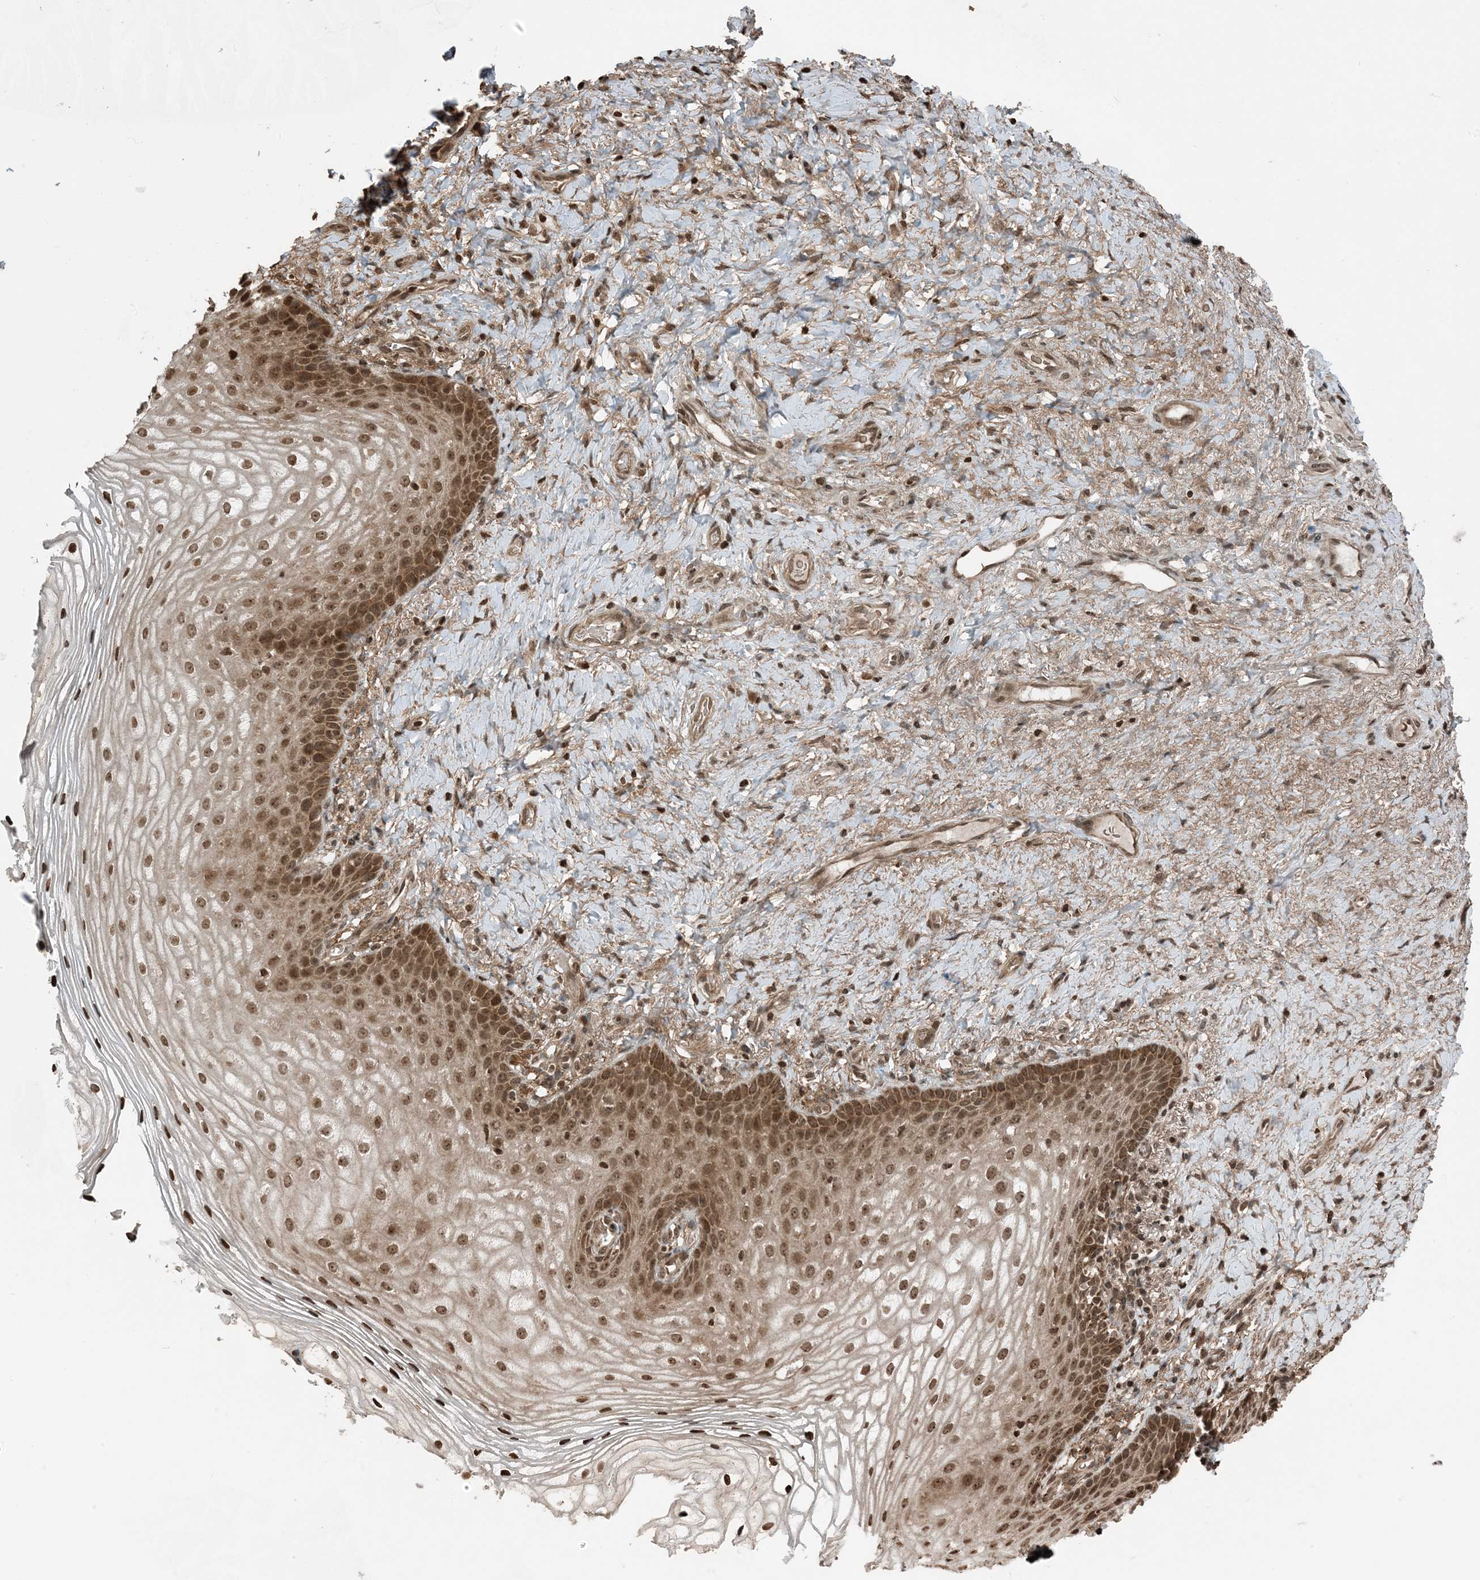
{"staining": {"intensity": "moderate", "quantity": ">75%", "location": "cytoplasmic/membranous,nuclear"}, "tissue": "vagina", "cell_type": "Squamous epithelial cells", "image_type": "normal", "snomed": [{"axis": "morphology", "description": "Normal tissue, NOS"}, {"axis": "topography", "description": "Vagina"}], "caption": "The image displays a brown stain indicating the presence of a protein in the cytoplasmic/membranous,nuclear of squamous epithelial cells in vagina.", "gene": "ZFAND2B", "patient": {"sex": "female", "age": 60}}